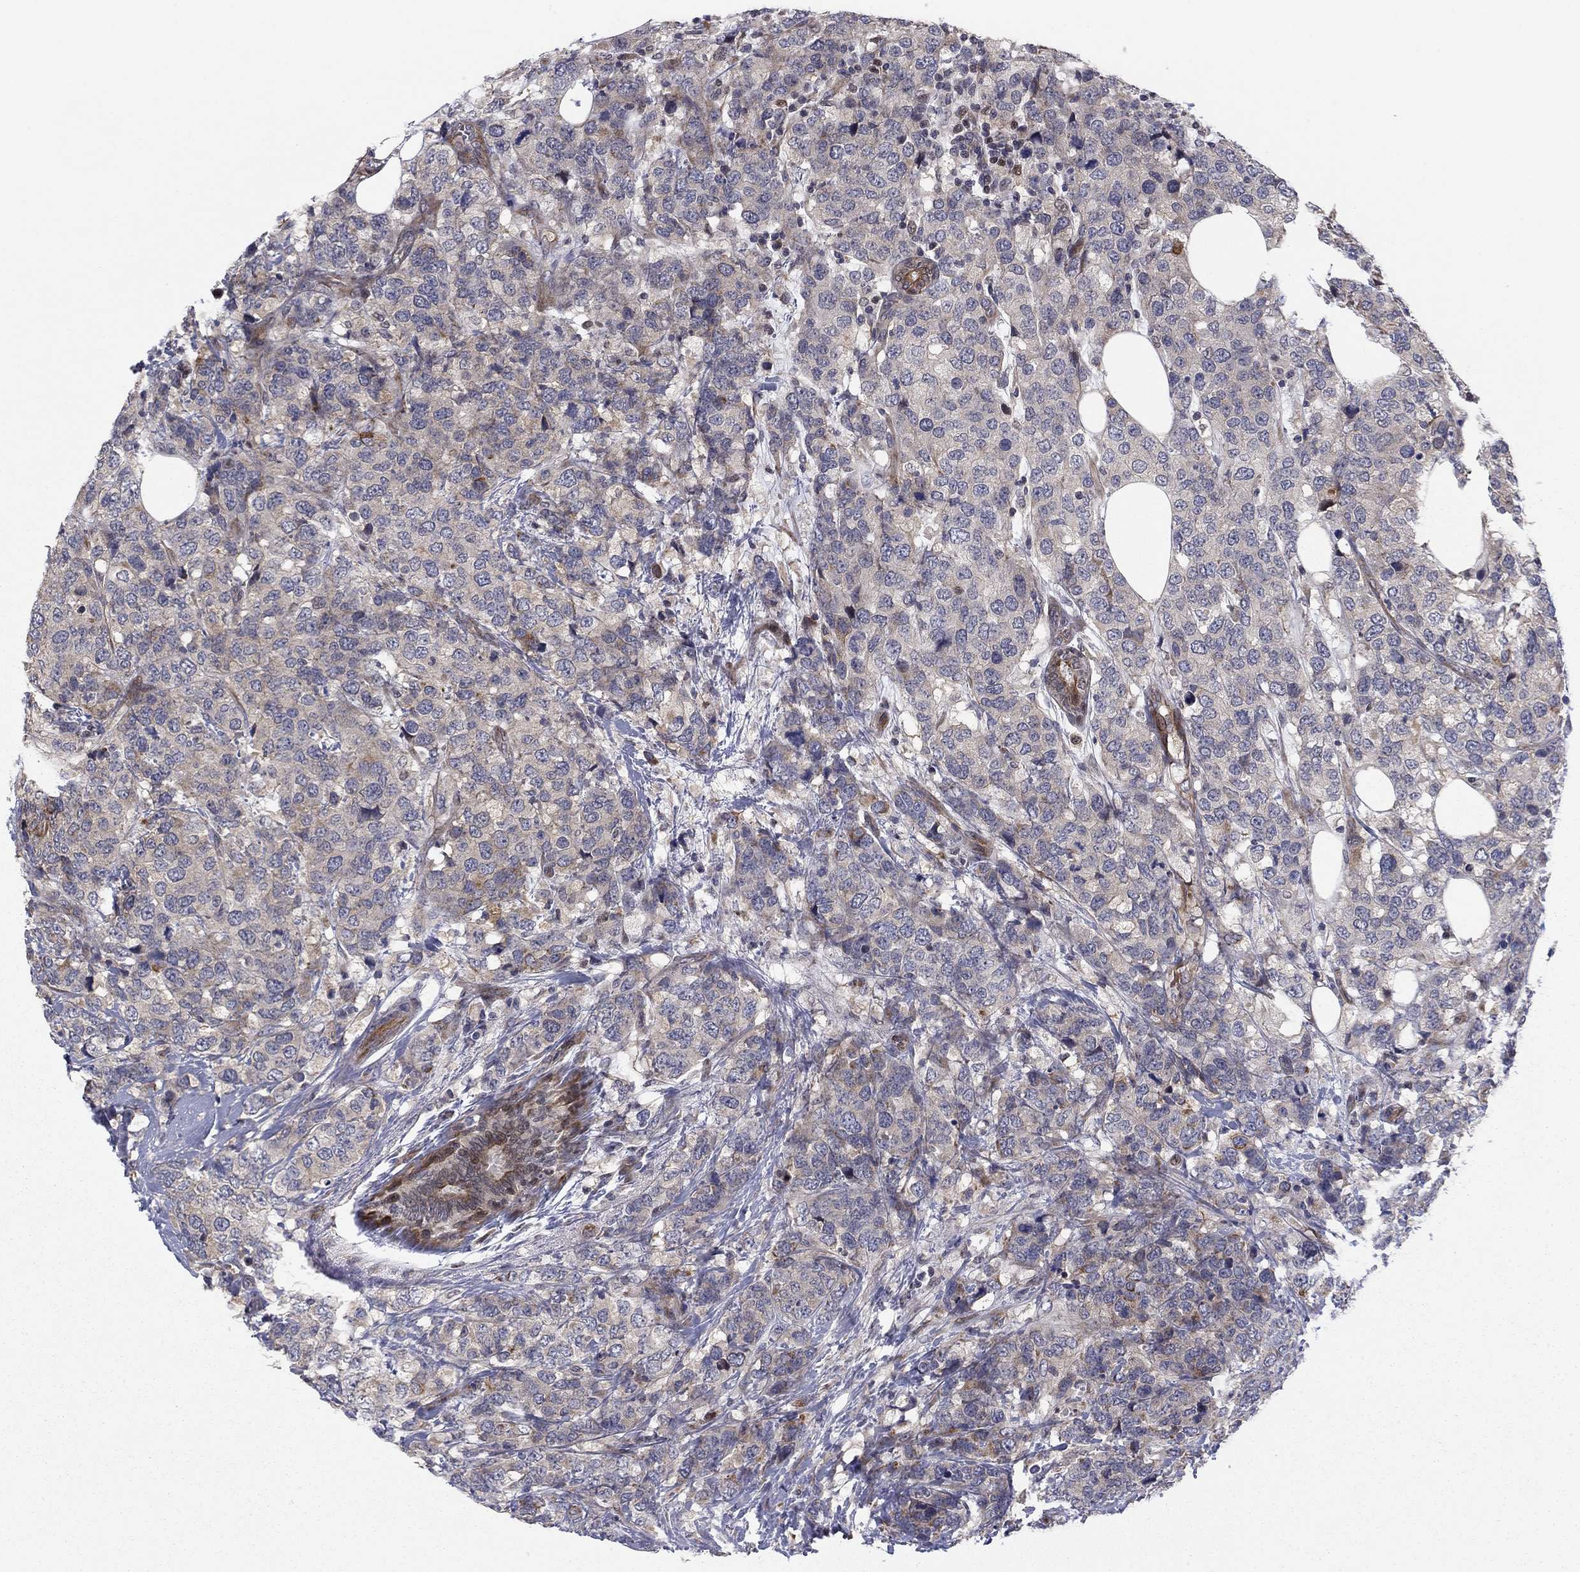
{"staining": {"intensity": "moderate", "quantity": "<25%", "location": "cytoplasmic/membranous"}, "tissue": "breast cancer", "cell_type": "Tumor cells", "image_type": "cancer", "snomed": [{"axis": "morphology", "description": "Lobular carcinoma"}, {"axis": "topography", "description": "Breast"}], "caption": "IHC staining of breast cancer, which demonstrates low levels of moderate cytoplasmic/membranous positivity in about <25% of tumor cells indicating moderate cytoplasmic/membranous protein positivity. The staining was performed using DAB (brown) for protein detection and nuclei were counterstained in hematoxylin (blue).", "gene": "BCL11A", "patient": {"sex": "female", "age": 59}}